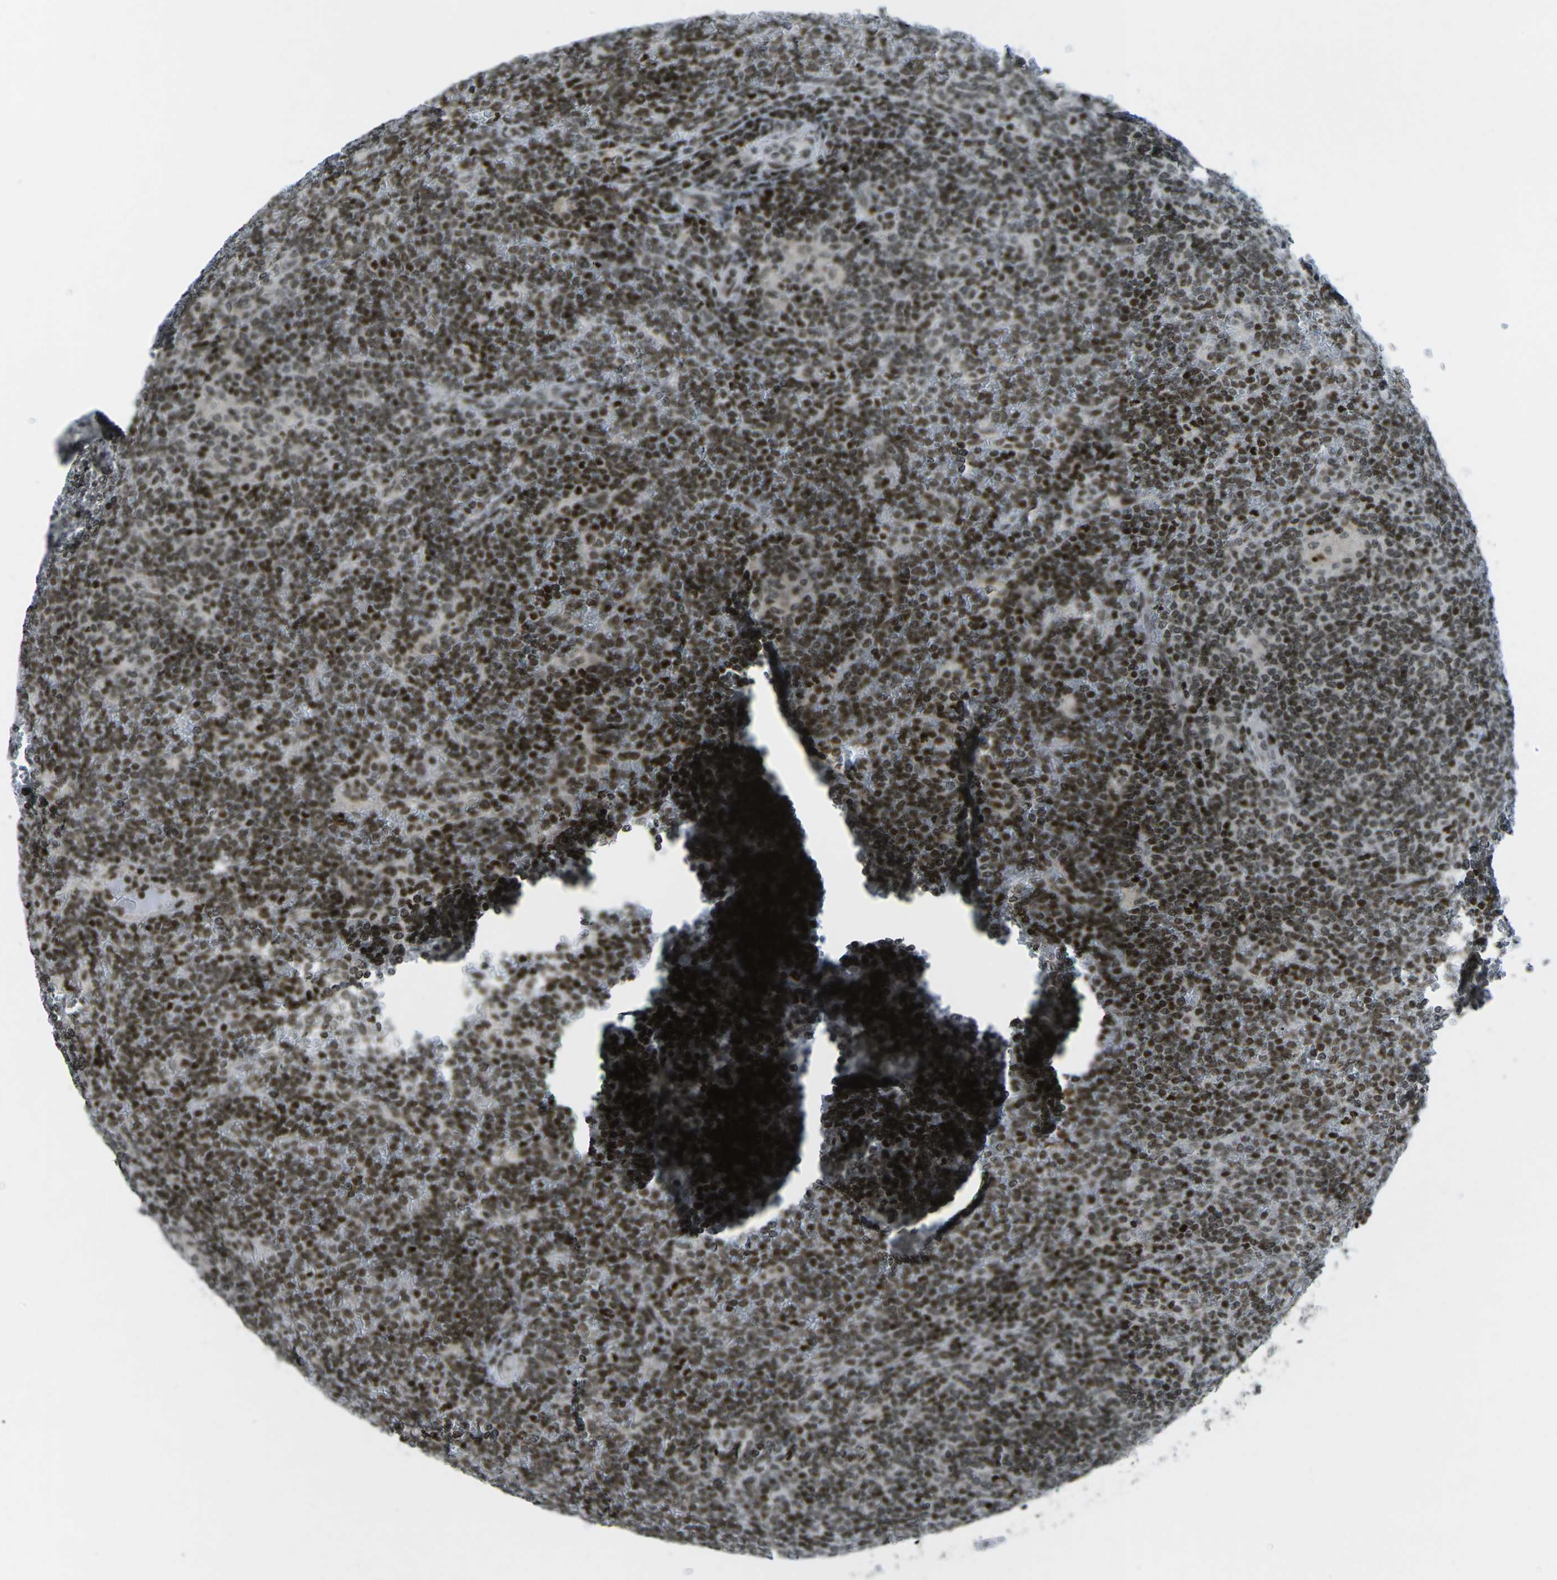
{"staining": {"intensity": "strong", "quantity": ">75%", "location": "nuclear"}, "tissue": "lymphoma", "cell_type": "Tumor cells", "image_type": "cancer", "snomed": [{"axis": "morphology", "description": "Malignant lymphoma, non-Hodgkin's type, Low grade"}, {"axis": "topography", "description": "Spleen"}], "caption": "Low-grade malignant lymphoma, non-Hodgkin's type tissue displays strong nuclear positivity in about >75% of tumor cells, visualized by immunohistochemistry.", "gene": "EME1", "patient": {"sex": "female", "age": 19}}